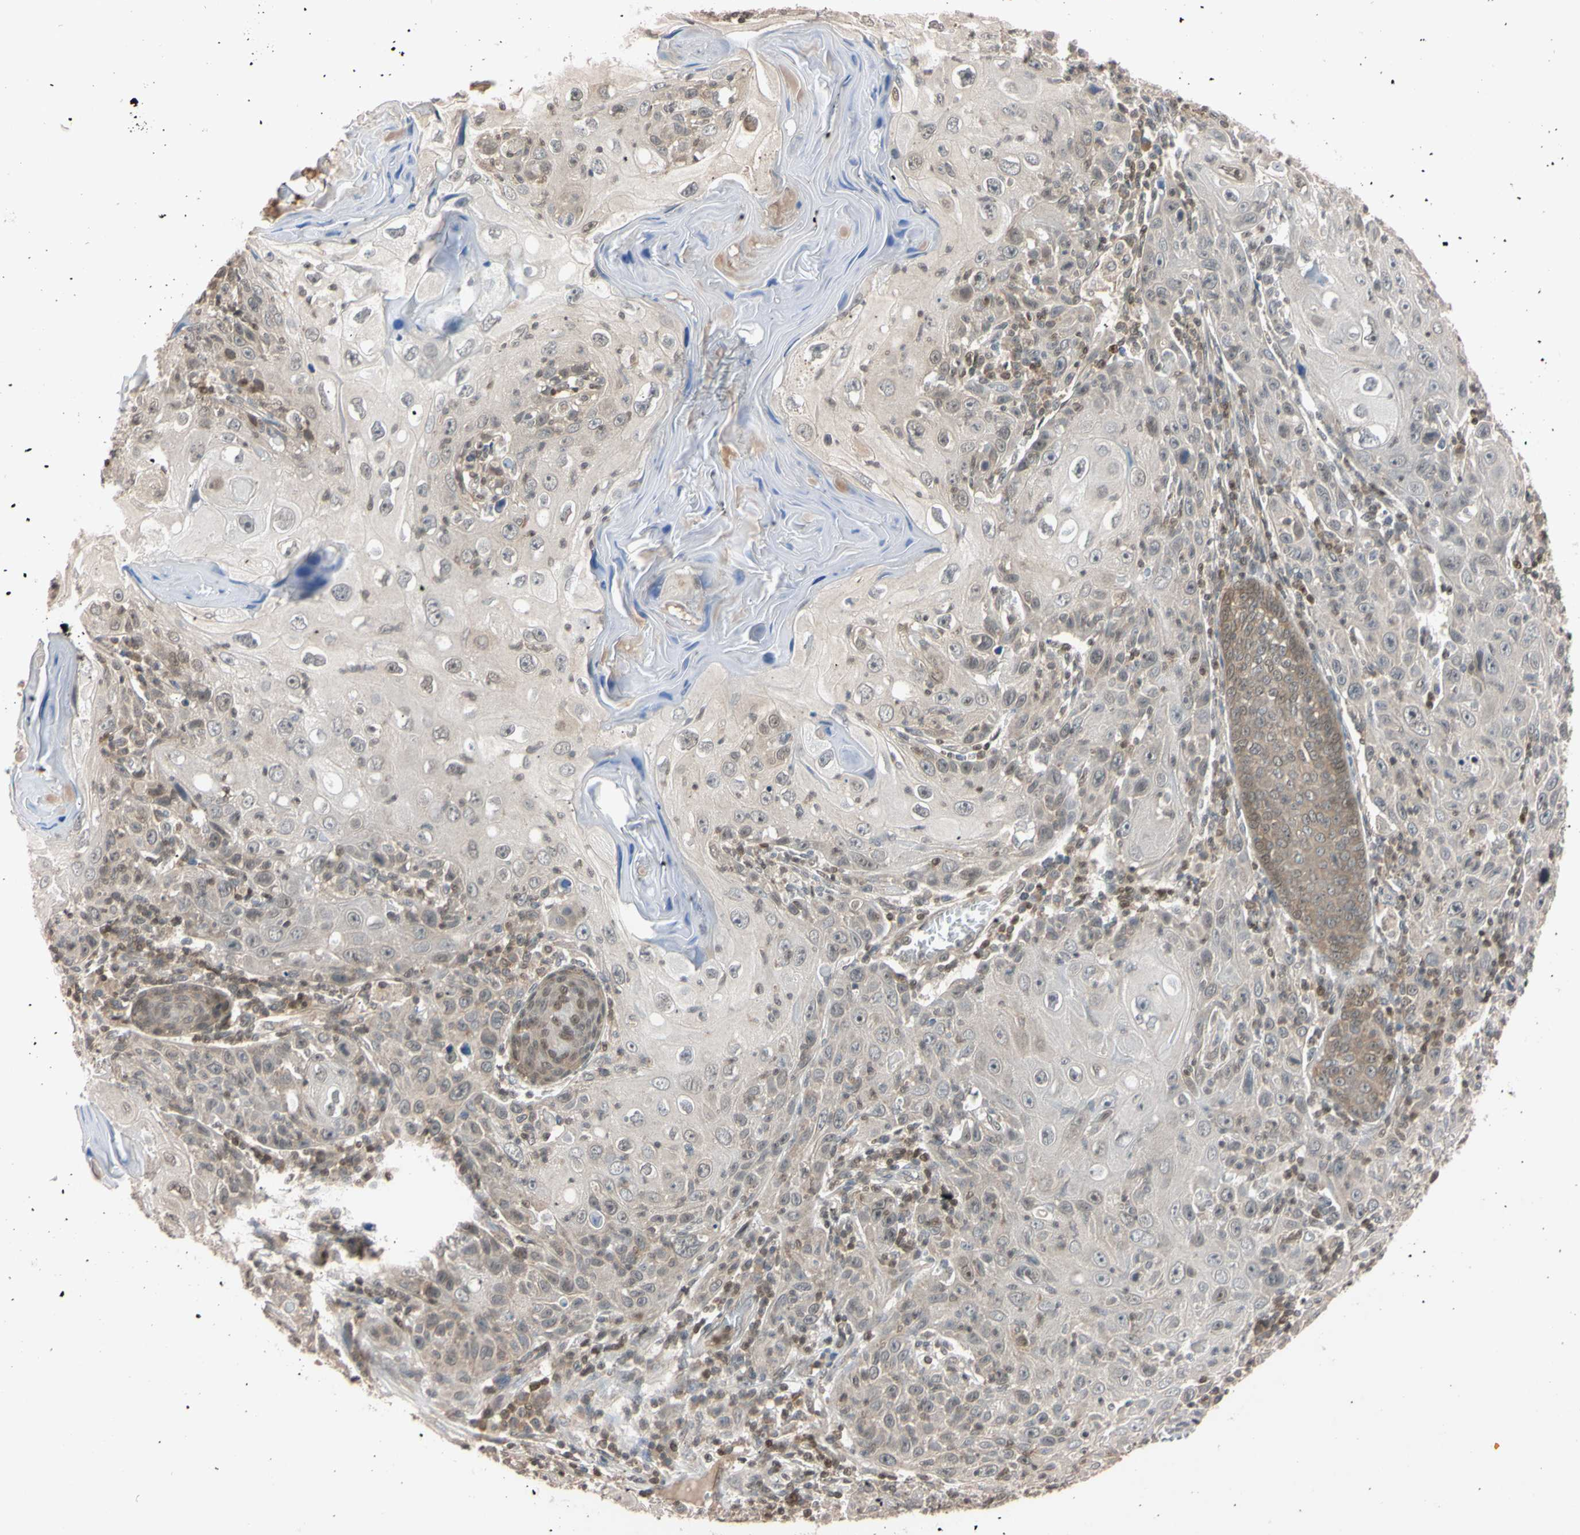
{"staining": {"intensity": "weak", "quantity": "<25%", "location": "cytoplasmic/membranous,nuclear"}, "tissue": "skin cancer", "cell_type": "Tumor cells", "image_type": "cancer", "snomed": [{"axis": "morphology", "description": "Squamous cell carcinoma, NOS"}, {"axis": "topography", "description": "Skin"}], "caption": "The image exhibits no significant expression in tumor cells of squamous cell carcinoma (skin).", "gene": "UBE2I", "patient": {"sex": "female", "age": 88}}